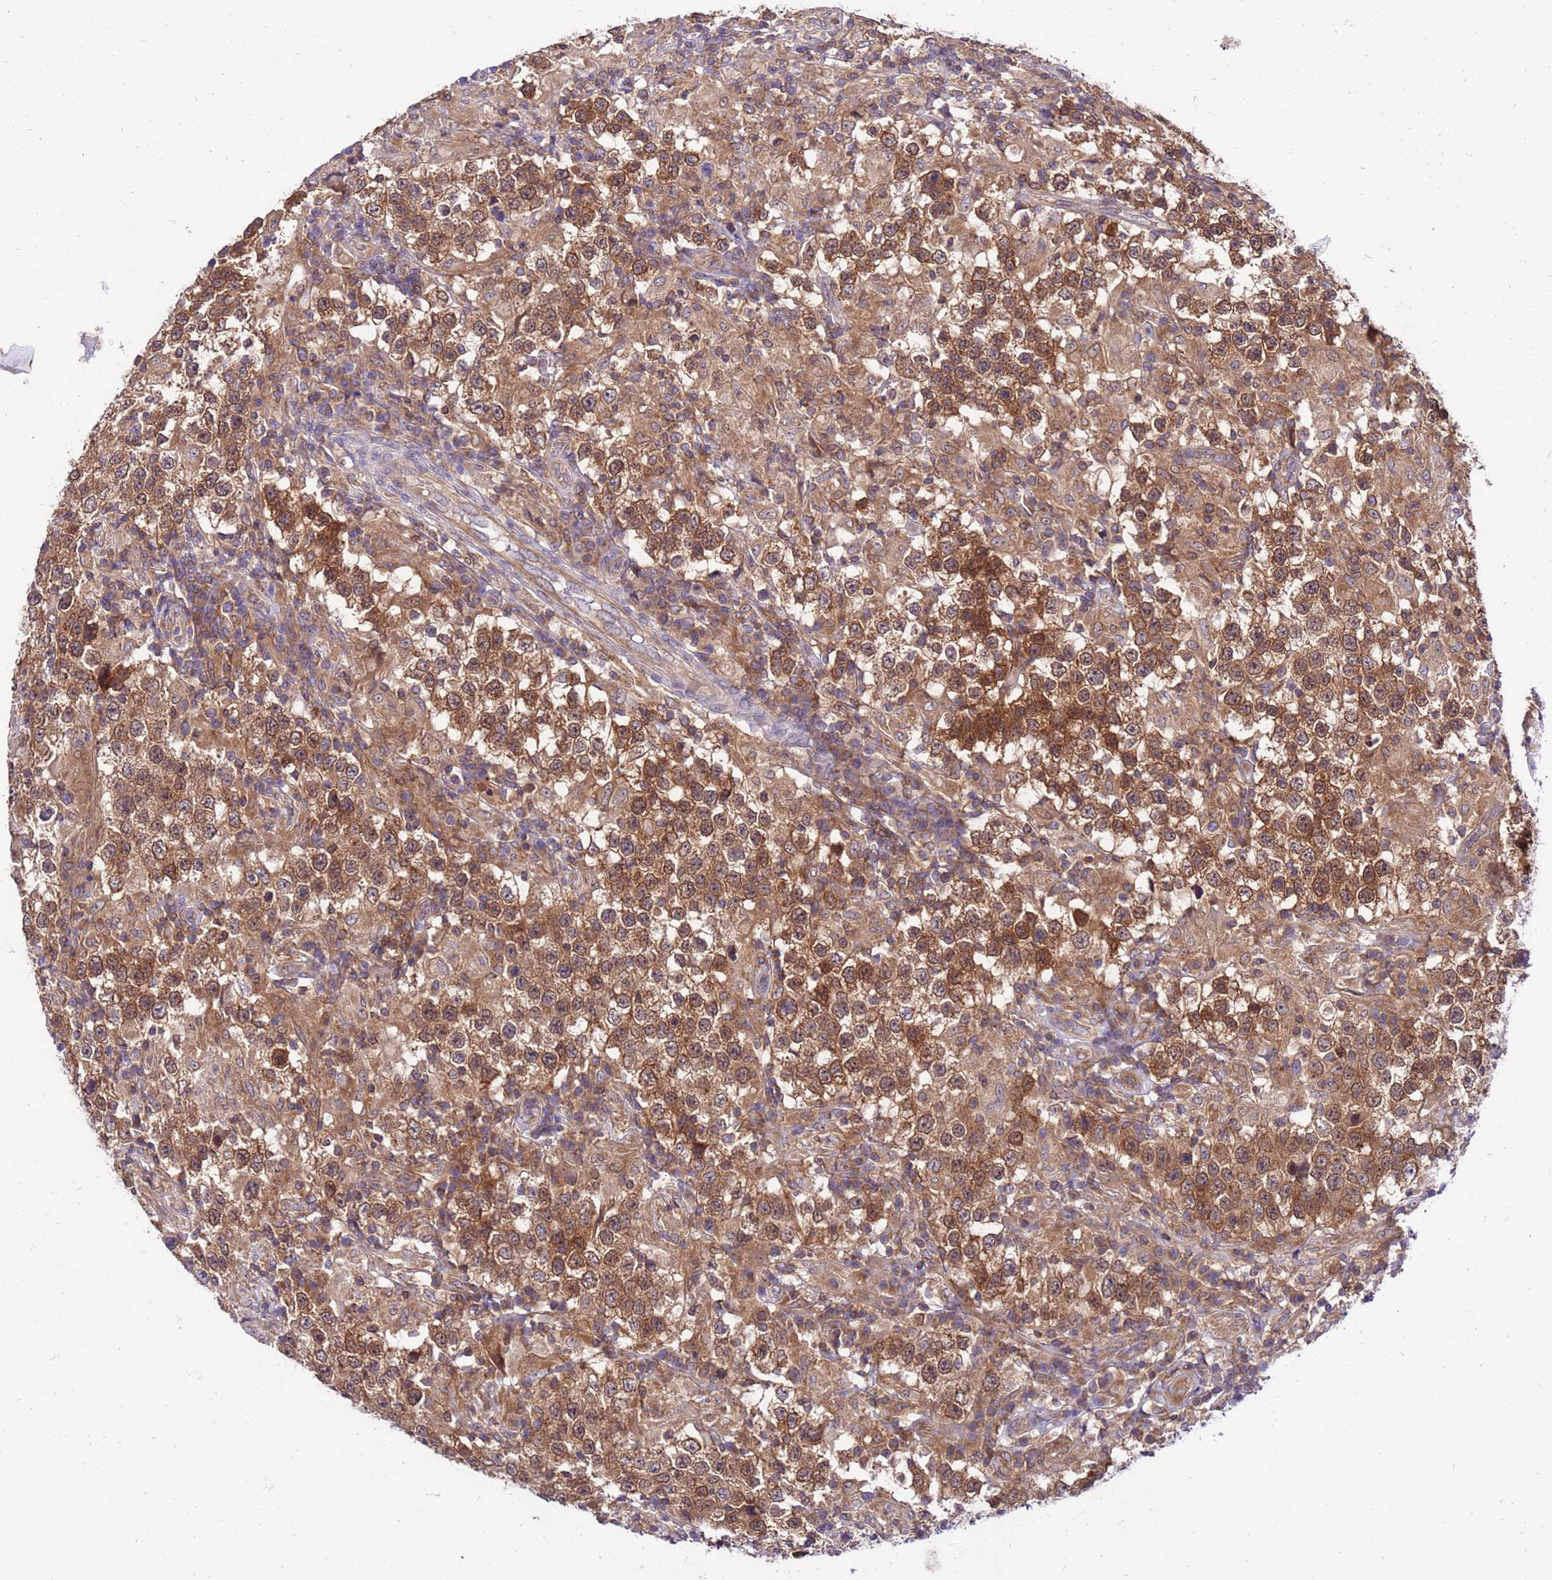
{"staining": {"intensity": "moderate", "quantity": ">75%", "location": "cytoplasmic/membranous,nuclear"}, "tissue": "testis cancer", "cell_type": "Tumor cells", "image_type": "cancer", "snomed": [{"axis": "morphology", "description": "Seminoma, NOS"}, {"axis": "morphology", "description": "Carcinoma, Embryonal, NOS"}, {"axis": "topography", "description": "Testis"}], "caption": "Human testis cancer (seminoma) stained with a protein marker displays moderate staining in tumor cells.", "gene": "GET3", "patient": {"sex": "male", "age": 41}}